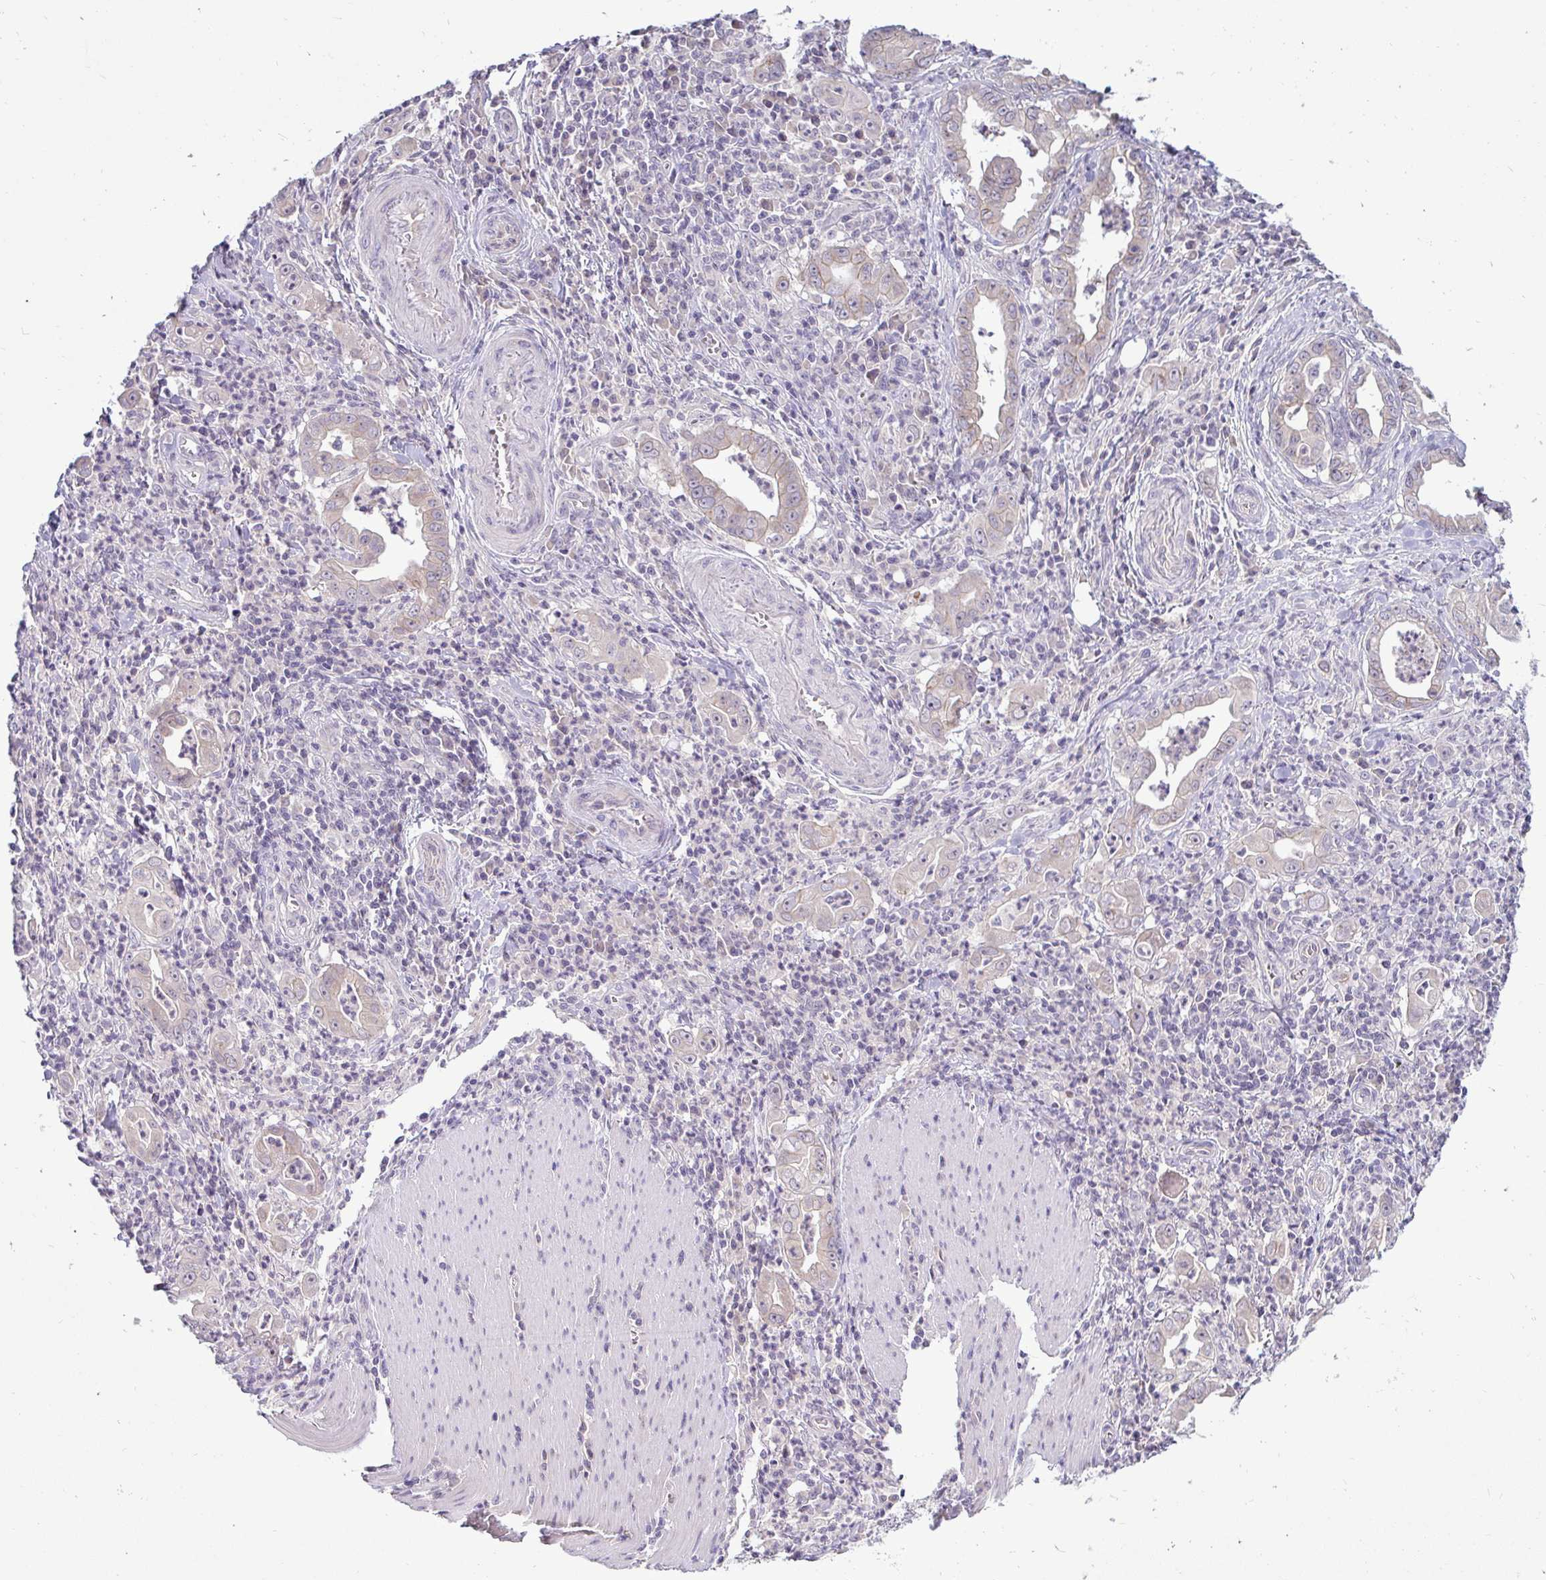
{"staining": {"intensity": "negative", "quantity": "none", "location": "none"}, "tissue": "stomach cancer", "cell_type": "Tumor cells", "image_type": "cancer", "snomed": [{"axis": "morphology", "description": "Adenocarcinoma, NOS"}, {"axis": "topography", "description": "Stomach, upper"}], "caption": "High magnification brightfield microscopy of adenocarcinoma (stomach) stained with DAB (brown) and counterstained with hematoxylin (blue): tumor cells show no significant staining.", "gene": "GSTM1", "patient": {"sex": "female", "age": 79}}